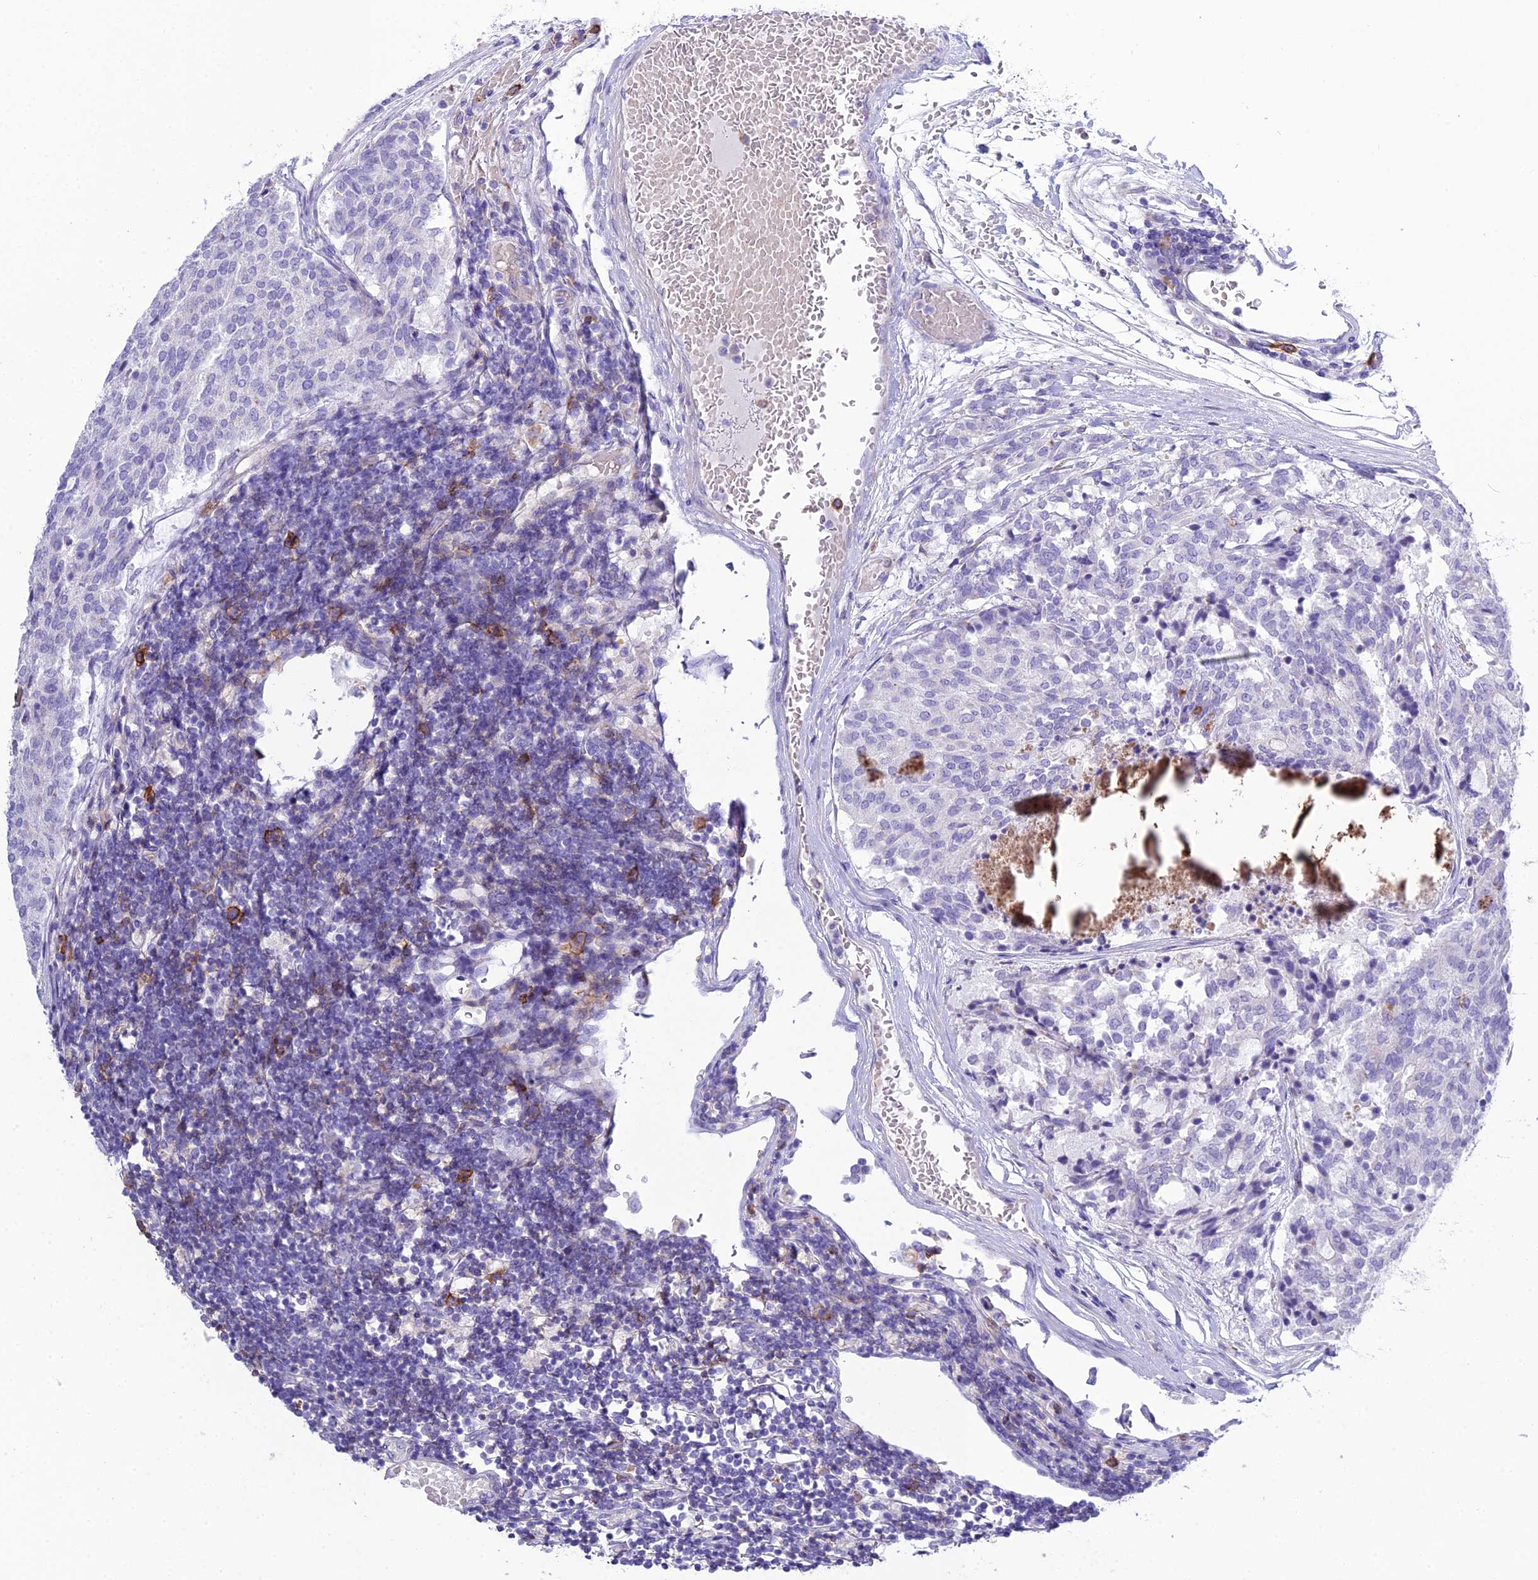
{"staining": {"intensity": "negative", "quantity": "none", "location": "none"}, "tissue": "carcinoid", "cell_type": "Tumor cells", "image_type": "cancer", "snomed": [{"axis": "morphology", "description": "Carcinoid, malignant, NOS"}, {"axis": "topography", "description": "Pancreas"}], "caption": "Immunohistochemistry of carcinoid (malignant) reveals no positivity in tumor cells. Nuclei are stained in blue.", "gene": "OR1Q1", "patient": {"sex": "female", "age": 54}}